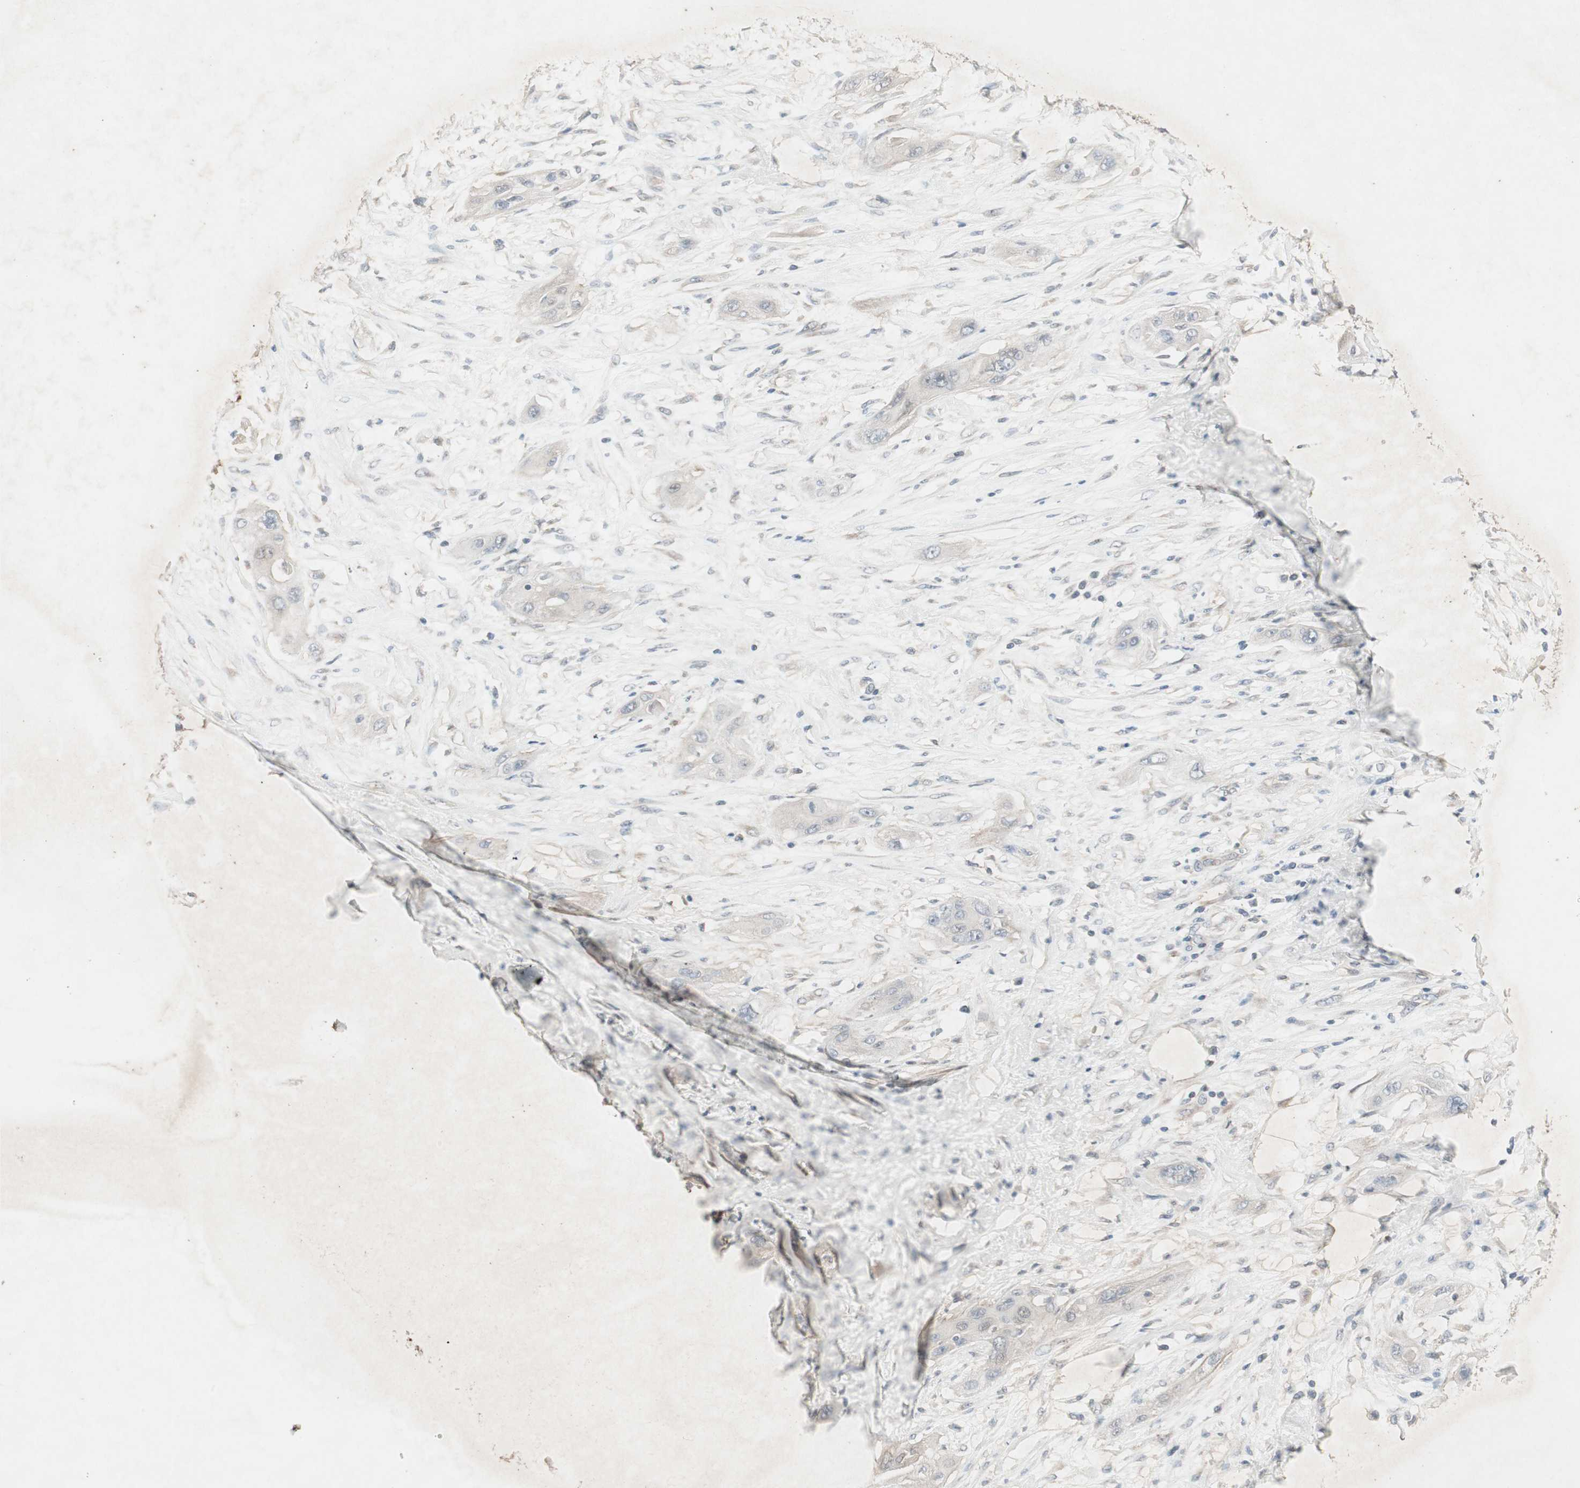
{"staining": {"intensity": "negative", "quantity": "none", "location": "none"}, "tissue": "lung cancer", "cell_type": "Tumor cells", "image_type": "cancer", "snomed": [{"axis": "morphology", "description": "Squamous cell carcinoma, NOS"}, {"axis": "topography", "description": "Lung"}], "caption": "Tumor cells are negative for protein expression in human lung squamous cell carcinoma.", "gene": "JMJD7-PLA2G4B", "patient": {"sex": "female", "age": 47}}